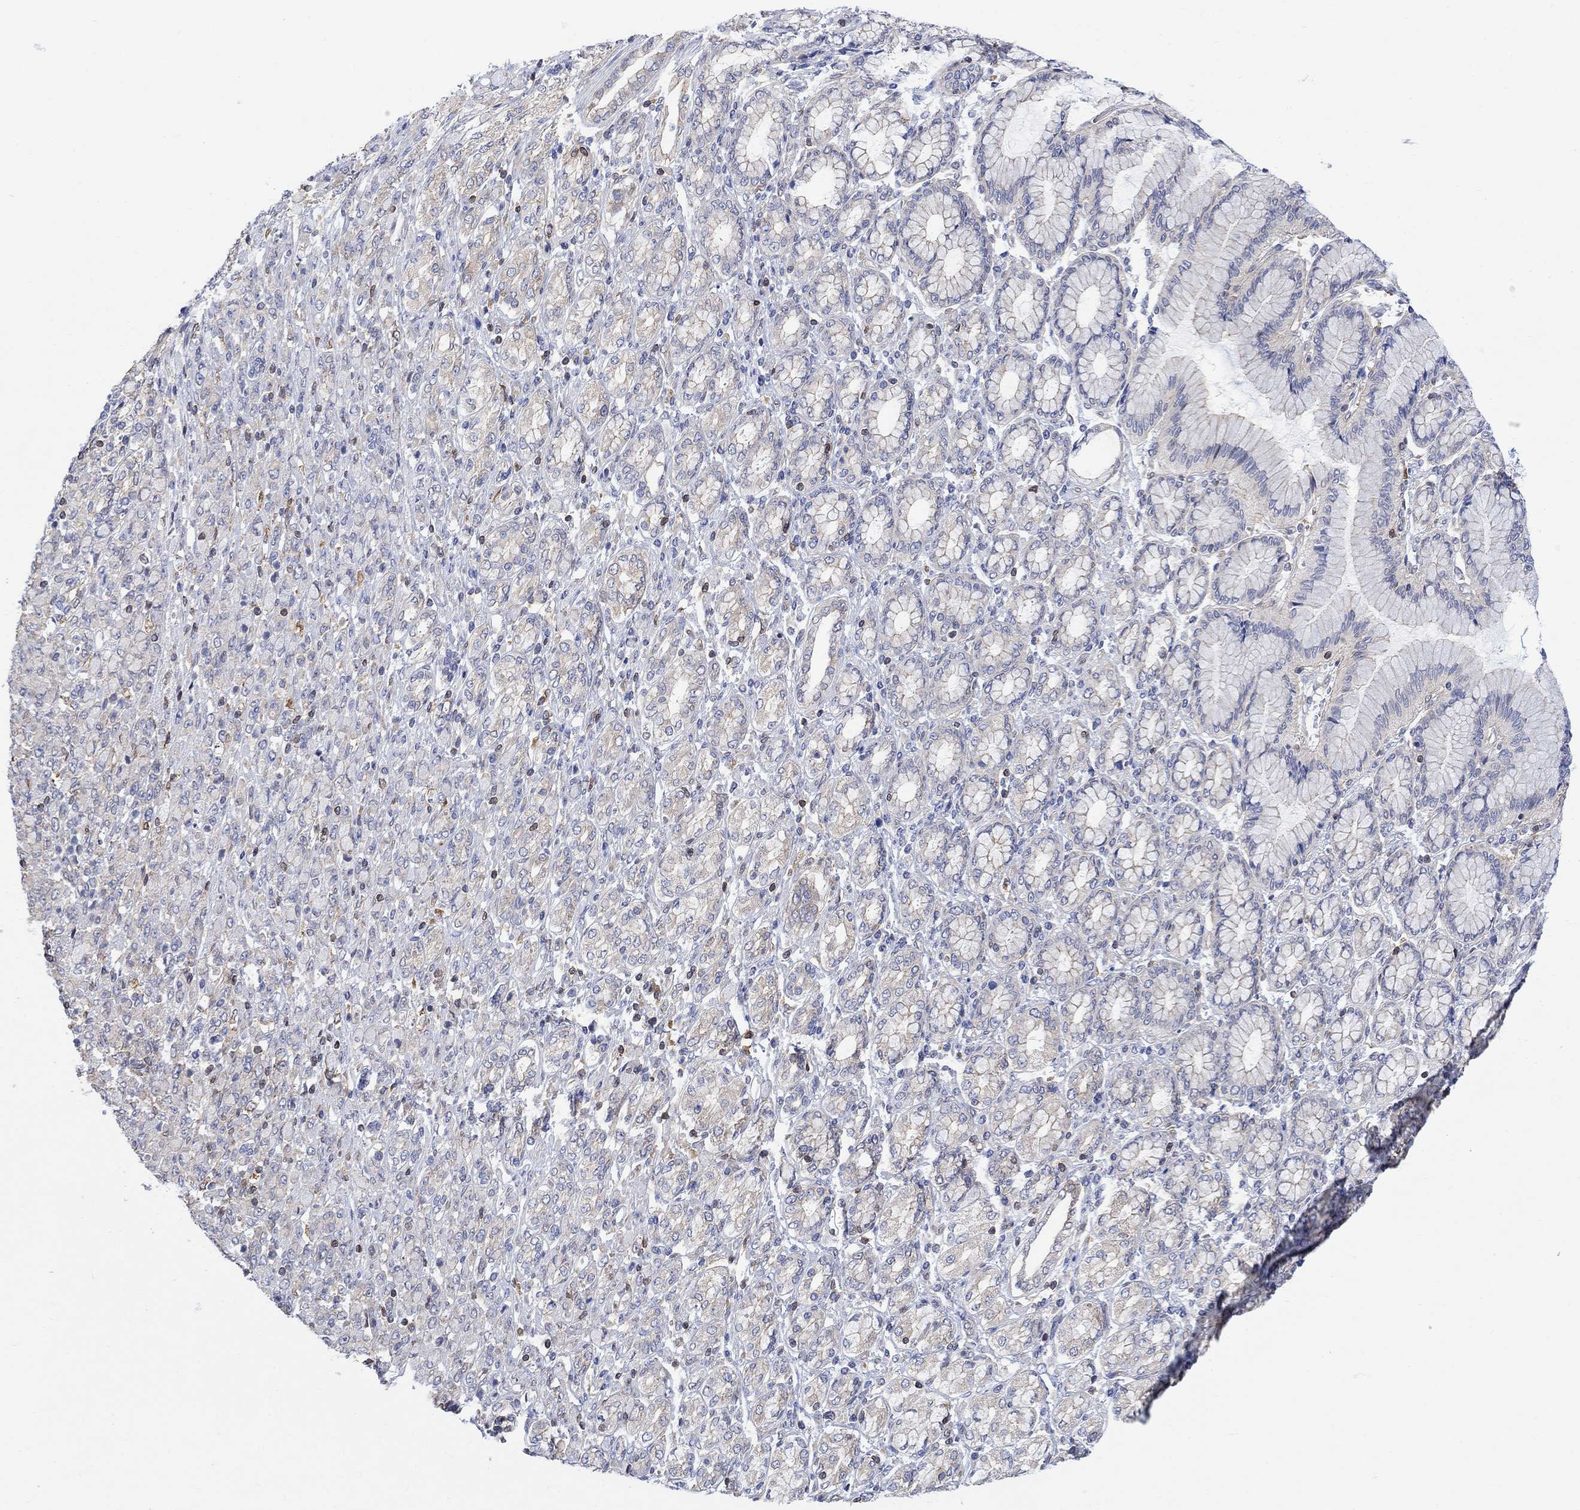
{"staining": {"intensity": "weak", "quantity": "<25%", "location": "cytoplasmic/membranous"}, "tissue": "stomach cancer", "cell_type": "Tumor cells", "image_type": "cancer", "snomed": [{"axis": "morphology", "description": "Normal tissue, NOS"}, {"axis": "morphology", "description": "Adenocarcinoma, NOS"}, {"axis": "topography", "description": "Stomach"}], "caption": "The histopathology image demonstrates no staining of tumor cells in stomach adenocarcinoma.", "gene": "GBP5", "patient": {"sex": "female", "age": 79}}